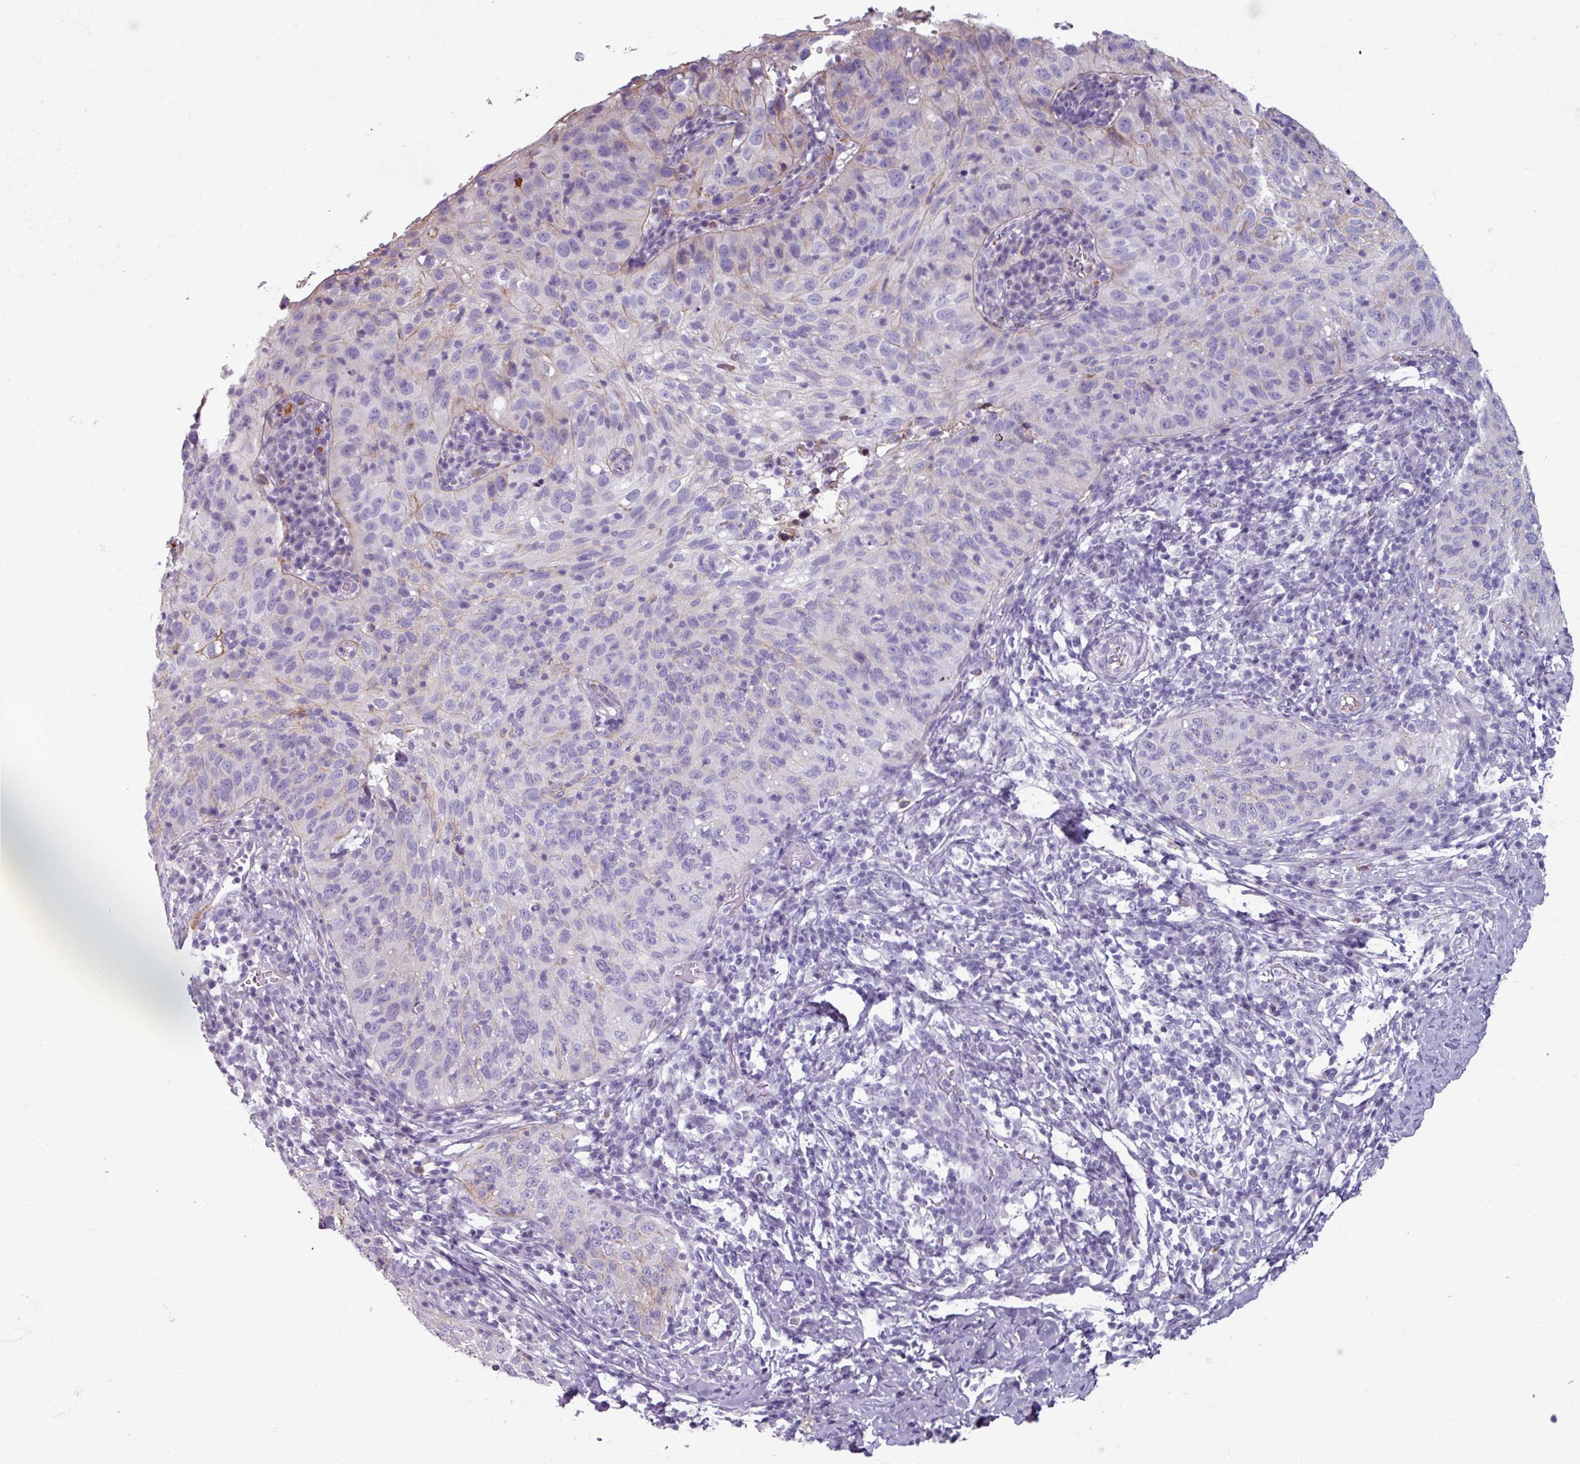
{"staining": {"intensity": "weak", "quantity": "<25%", "location": "cytoplasmic/membranous"}, "tissue": "cervical cancer", "cell_type": "Tumor cells", "image_type": "cancer", "snomed": [{"axis": "morphology", "description": "Squamous cell carcinoma, NOS"}, {"axis": "topography", "description": "Cervix"}], "caption": "Tumor cells show no significant staining in cervical cancer.", "gene": "SPESP1", "patient": {"sex": "female", "age": 30}}